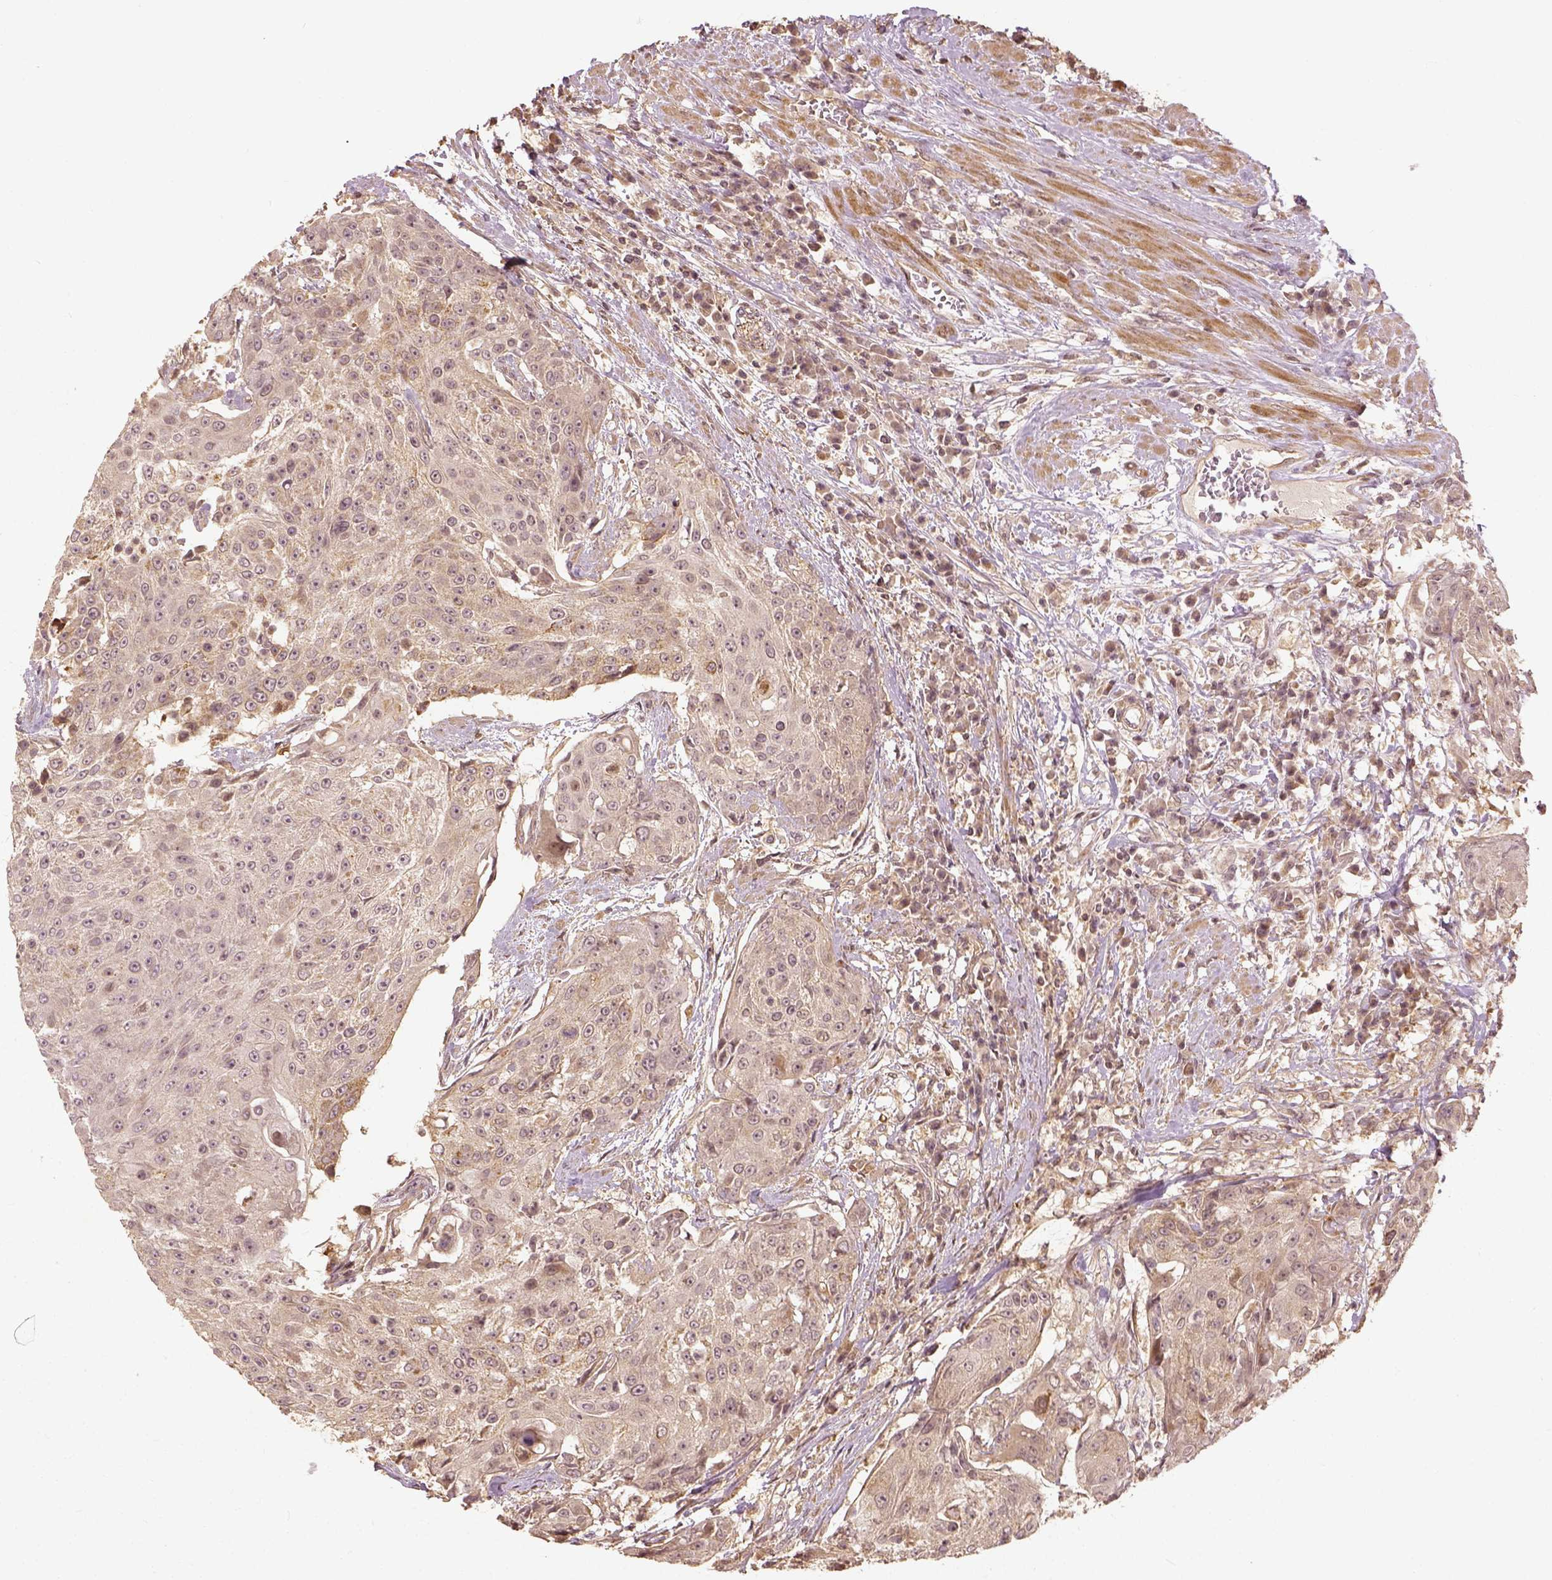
{"staining": {"intensity": "weak", "quantity": "25%-75%", "location": "cytoplasmic/membranous"}, "tissue": "urothelial cancer", "cell_type": "Tumor cells", "image_type": "cancer", "snomed": [{"axis": "morphology", "description": "Urothelial carcinoma, High grade"}, {"axis": "topography", "description": "Urinary bladder"}], "caption": "A brown stain highlights weak cytoplasmic/membranous staining of a protein in urothelial cancer tumor cells.", "gene": "VEGFA", "patient": {"sex": "female", "age": 63}}